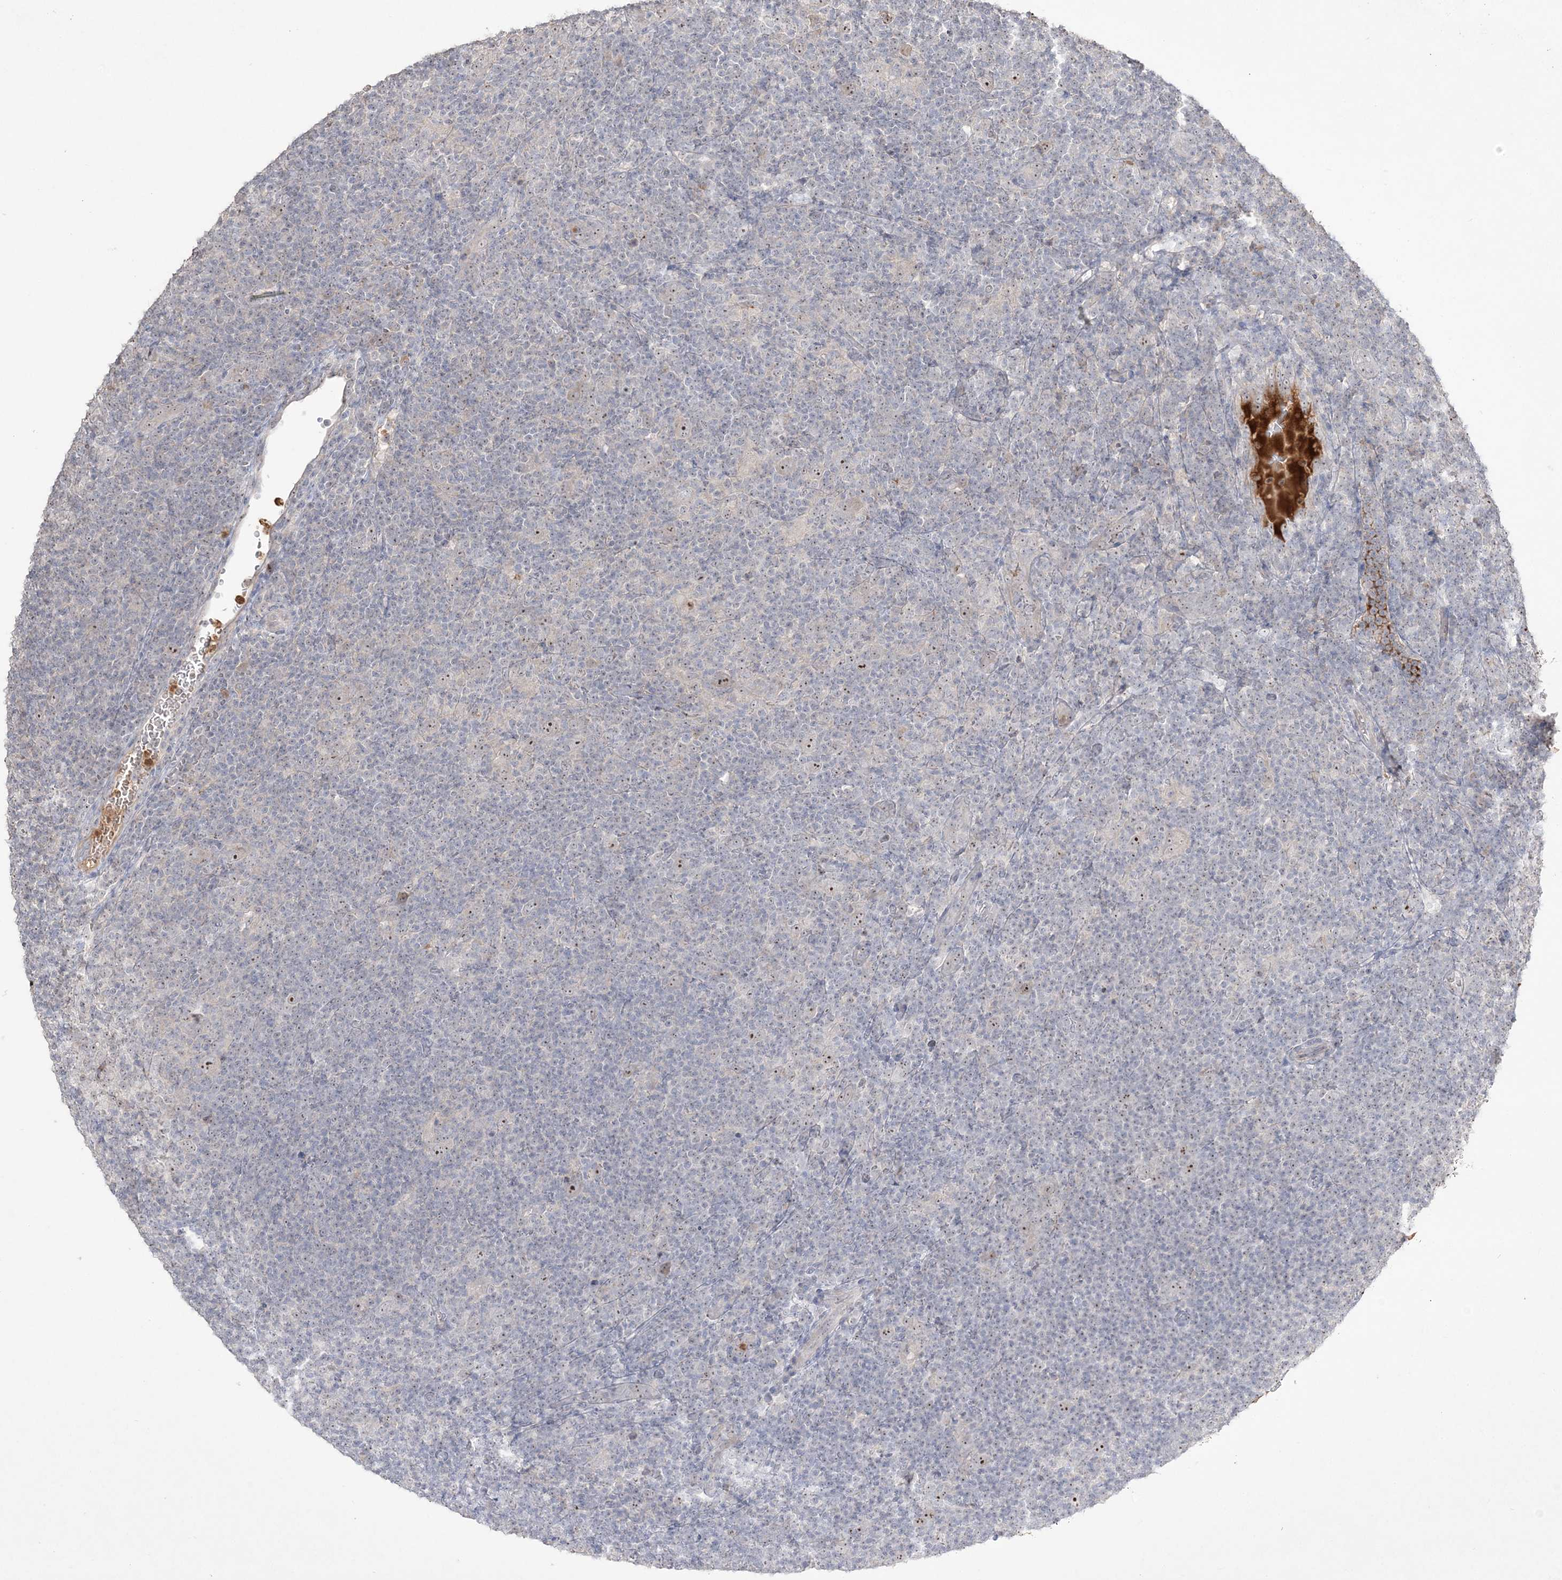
{"staining": {"intensity": "strong", "quantity": ">75%", "location": "nuclear"}, "tissue": "lymphoma", "cell_type": "Tumor cells", "image_type": "cancer", "snomed": [{"axis": "morphology", "description": "Hodgkin's disease, NOS"}, {"axis": "topography", "description": "Lymph node"}], "caption": "Tumor cells display high levels of strong nuclear staining in about >75% of cells in Hodgkin's disease.", "gene": "NOP16", "patient": {"sex": "female", "age": 57}}